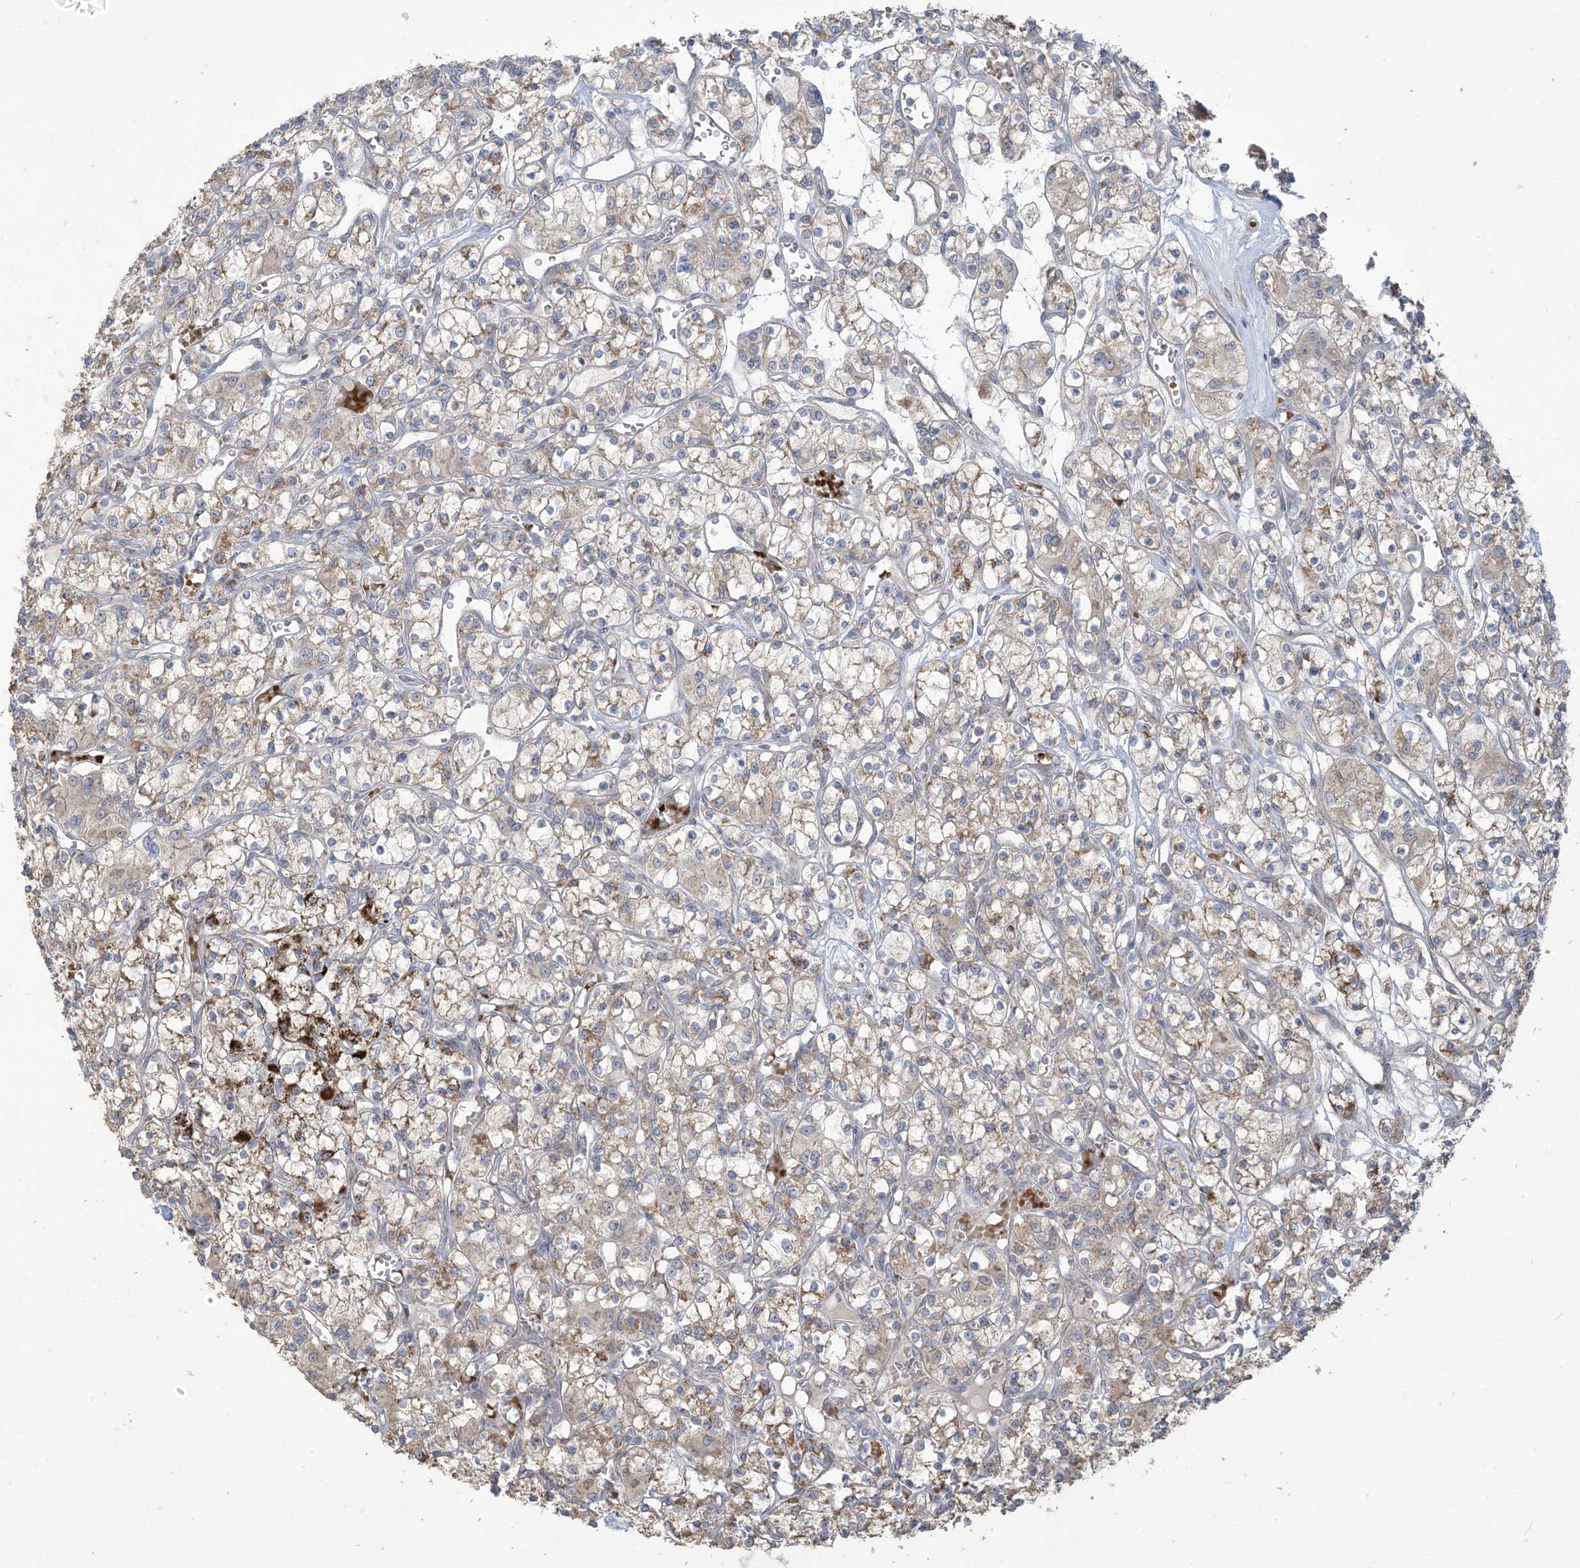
{"staining": {"intensity": "weak", "quantity": "<25%", "location": "cytoplasmic/membranous"}, "tissue": "renal cancer", "cell_type": "Tumor cells", "image_type": "cancer", "snomed": [{"axis": "morphology", "description": "Adenocarcinoma, NOS"}, {"axis": "topography", "description": "Kidney"}], "caption": "A photomicrograph of human renal adenocarcinoma is negative for staining in tumor cells. (Immunohistochemistry, brightfield microscopy, high magnification).", "gene": "KLHL18", "patient": {"sex": "female", "age": 59}}